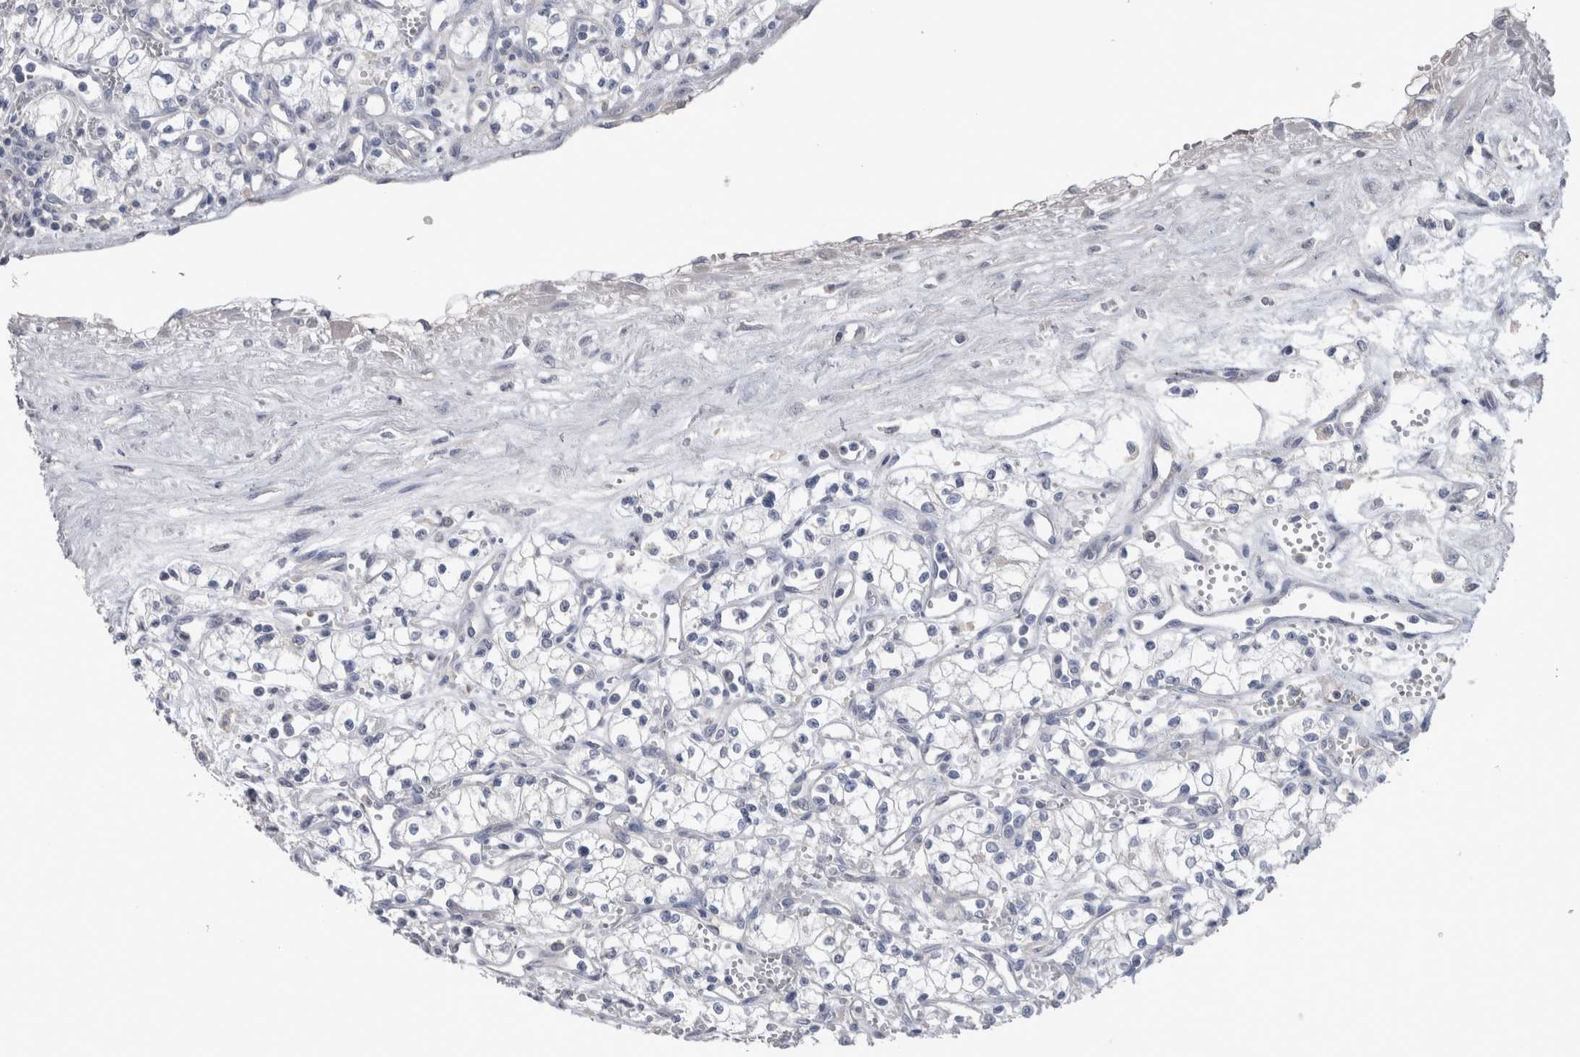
{"staining": {"intensity": "negative", "quantity": "none", "location": "none"}, "tissue": "renal cancer", "cell_type": "Tumor cells", "image_type": "cancer", "snomed": [{"axis": "morphology", "description": "Adenocarcinoma, NOS"}, {"axis": "topography", "description": "Kidney"}], "caption": "DAB (3,3'-diaminobenzidine) immunohistochemical staining of human renal adenocarcinoma demonstrates no significant expression in tumor cells. (DAB immunohistochemistry visualized using brightfield microscopy, high magnification).", "gene": "REG1A", "patient": {"sex": "male", "age": 59}}